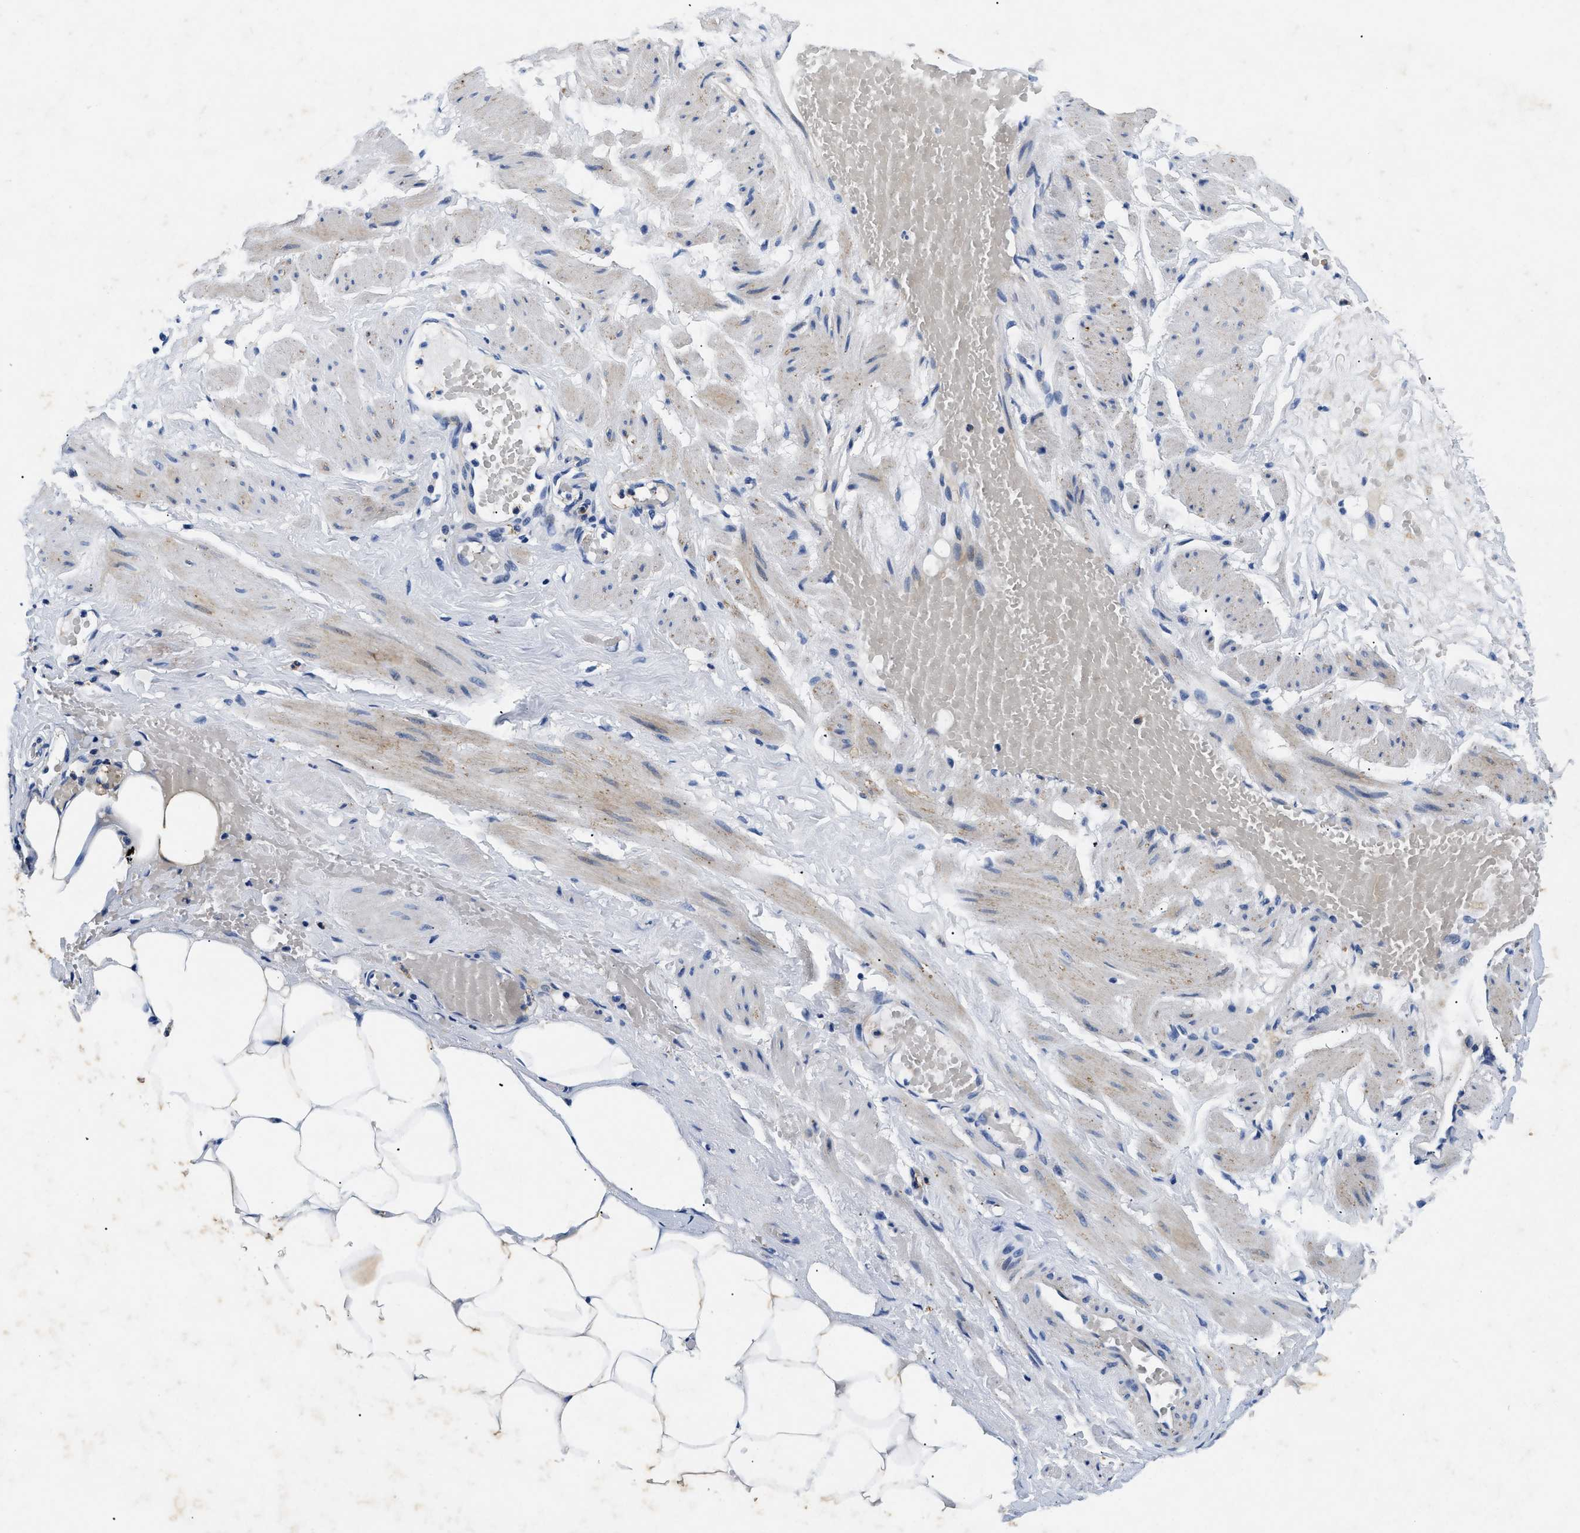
{"staining": {"intensity": "weak", "quantity": "25%-75%", "location": "cytoplasmic/membranous"}, "tissue": "adipose tissue", "cell_type": "Adipocytes", "image_type": "normal", "snomed": [{"axis": "morphology", "description": "Normal tissue, NOS"}, {"axis": "topography", "description": "Soft tissue"}, {"axis": "topography", "description": "Vascular tissue"}], "caption": "A histopathology image of human adipose tissue stained for a protein shows weak cytoplasmic/membranous brown staining in adipocytes. The staining was performed using DAB (3,3'-diaminobenzidine), with brown indicating positive protein expression. Nuclei are stained blue with hematoxylin.", "gene": "LAMA3", "patient": {"sex": "female", "age": 35}}